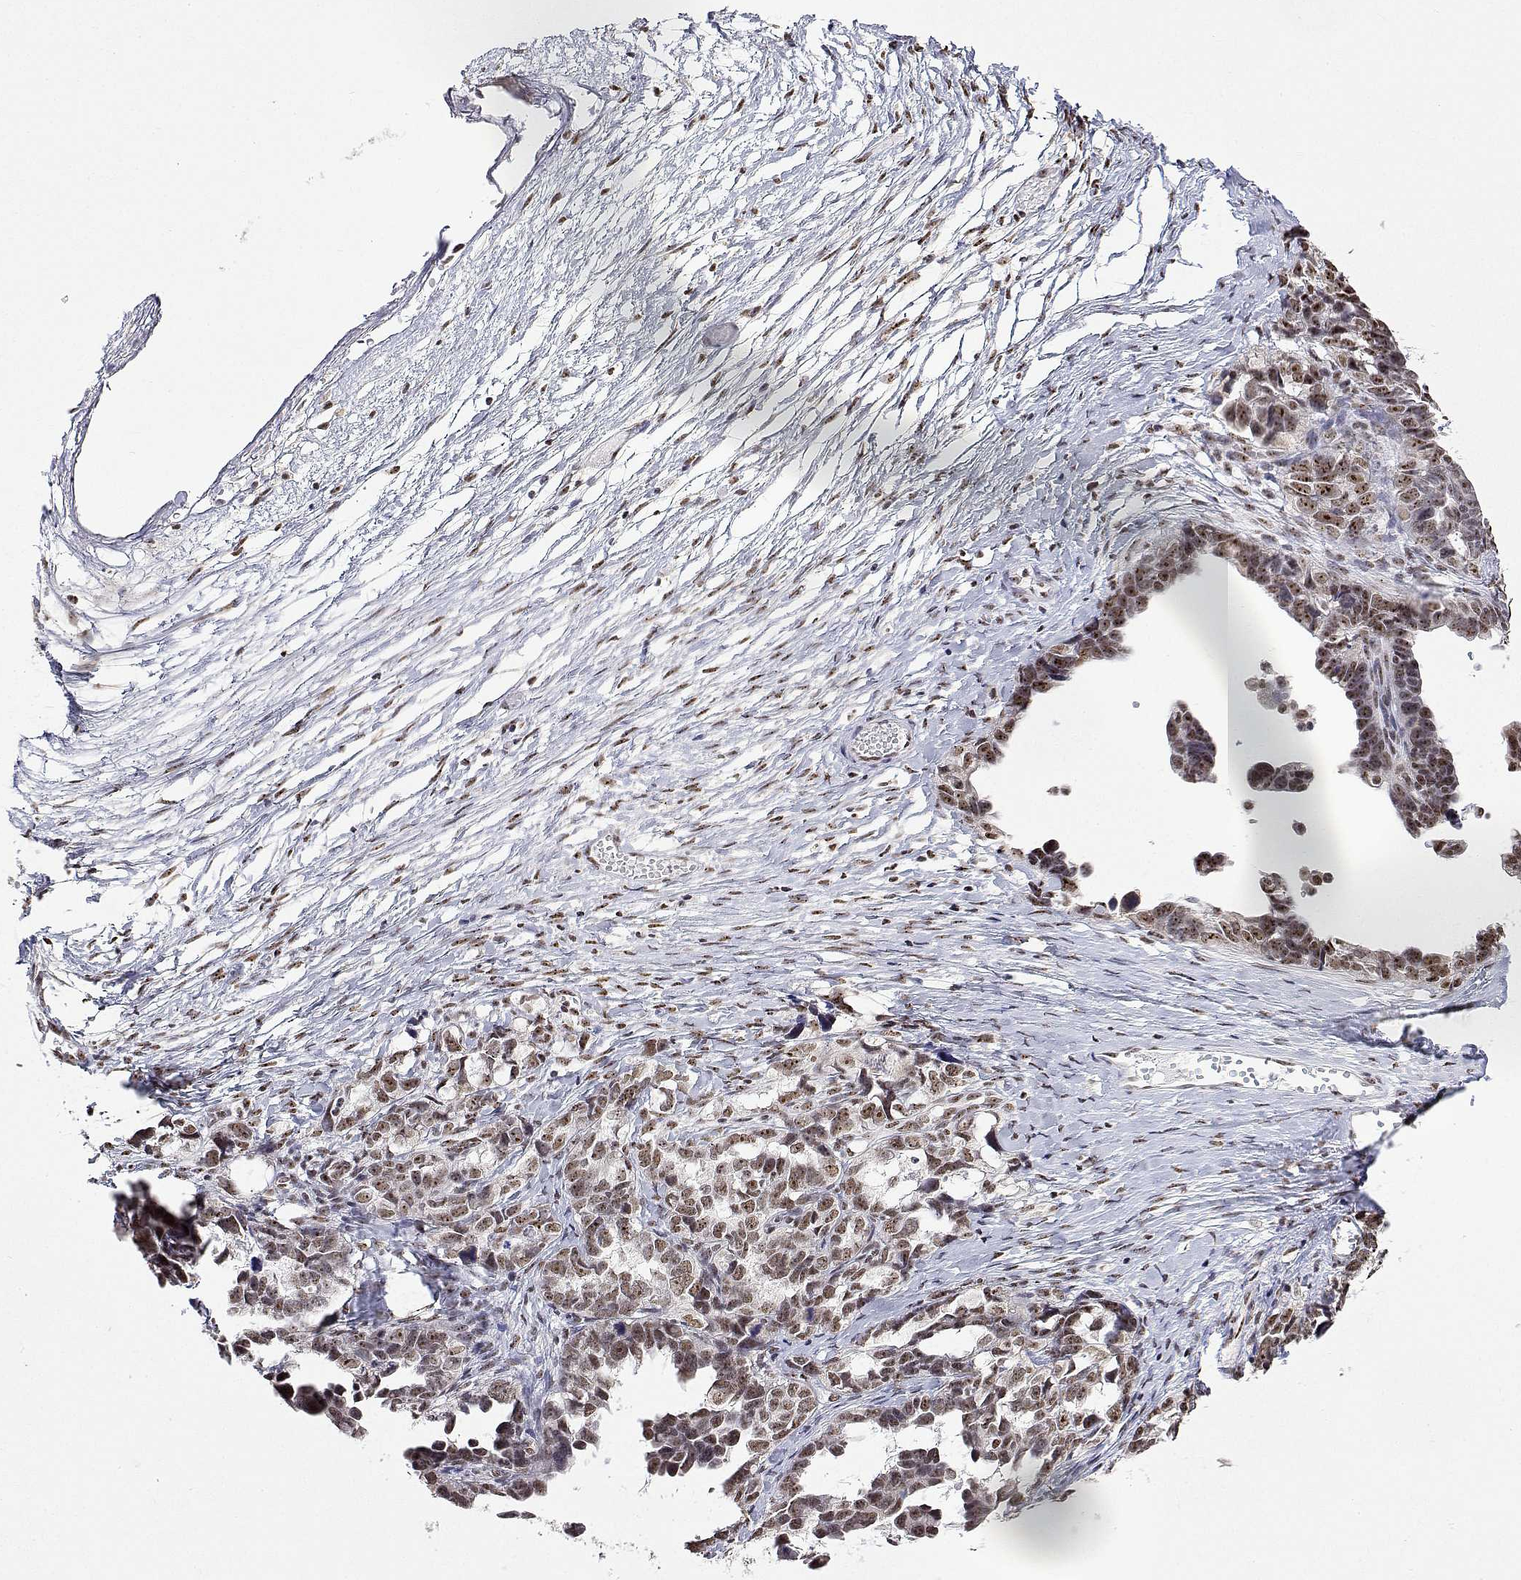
{"staining": {"intensity": "moderate", "quantity": ">75%", "location": "nuclear"}, "tissue": "ovarian cancer", "cell_type": "Tumor cells", "image_type": "cancer", "snomed": [{"axis": "morphology", "description": "Cystadenocarcinoma, serous, NOS"}, {"axis": "topography", "description": "Ovary"}], "caption": "Immunohistochemical staining of human ovarian cancer (serous cystadenocarcinoma) displays medium levels of moderate nuclear protein staining in approximately >75% of tumor cells. (DAB (3,3'-diaminobenzidine) = brown stain, brightfield microscopy at high magnification).", "gene": "ADAR", "patient": {"sex": "female", "age": 69}}